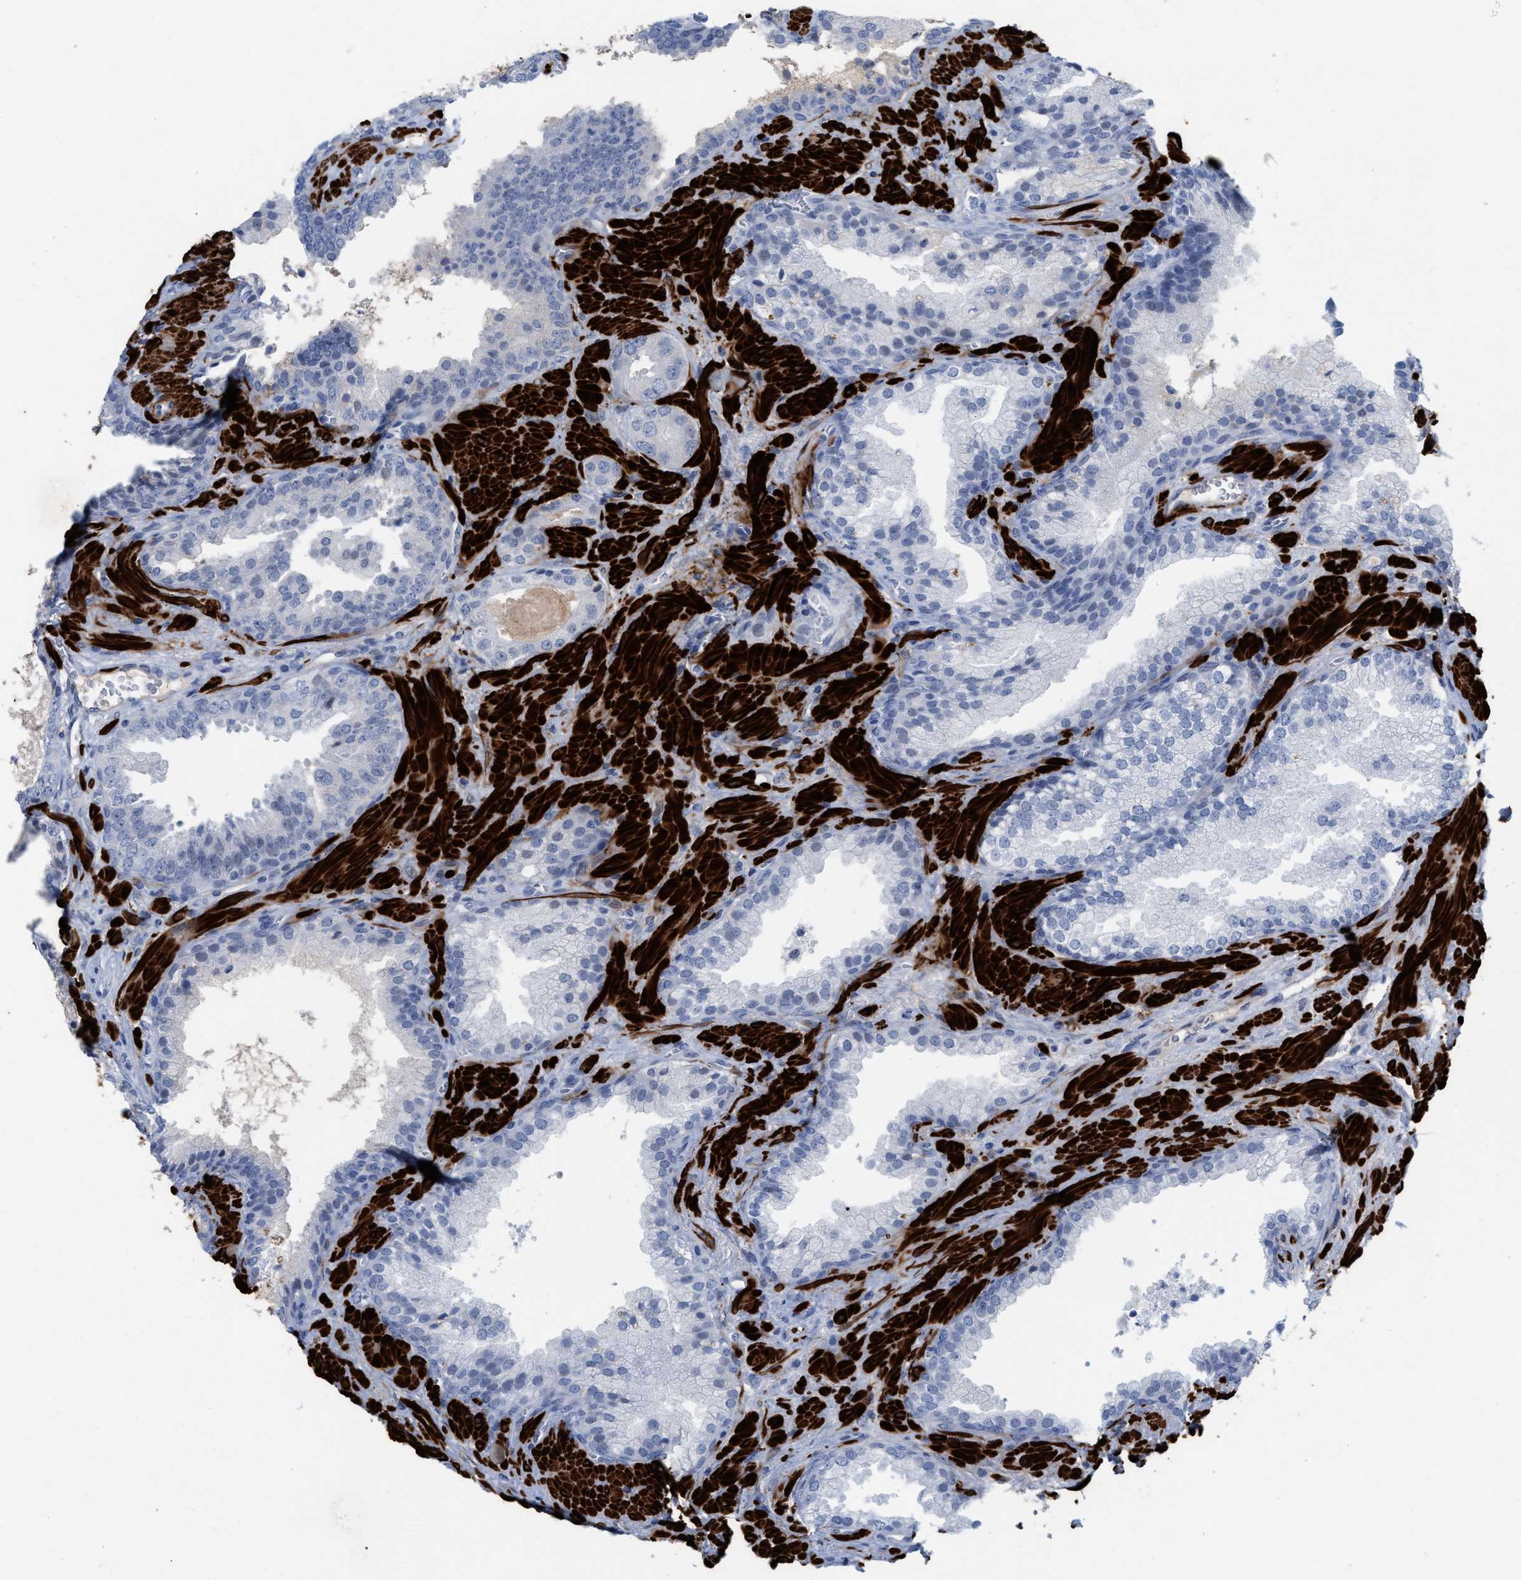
{"staining": {"intensity": "negative", "quantity": "none", "location": "none"}, "tissue": "prostate cancer", "cell_type": "Tumor cells", "image_type": "cancer", "snomed": [{"axis": "morphology", "description": "Adenocarcinoma, Low grade"}, {"axis": "topography", "description": "Prostate"}], "caption": "Immunohistochemical staining of human prostate cancer (low-grade adenocarcinoma) exhibits no significant staining in tumor cells.", "gene": "TAGLN", "patient": {"sex": "male", "age": 71}}